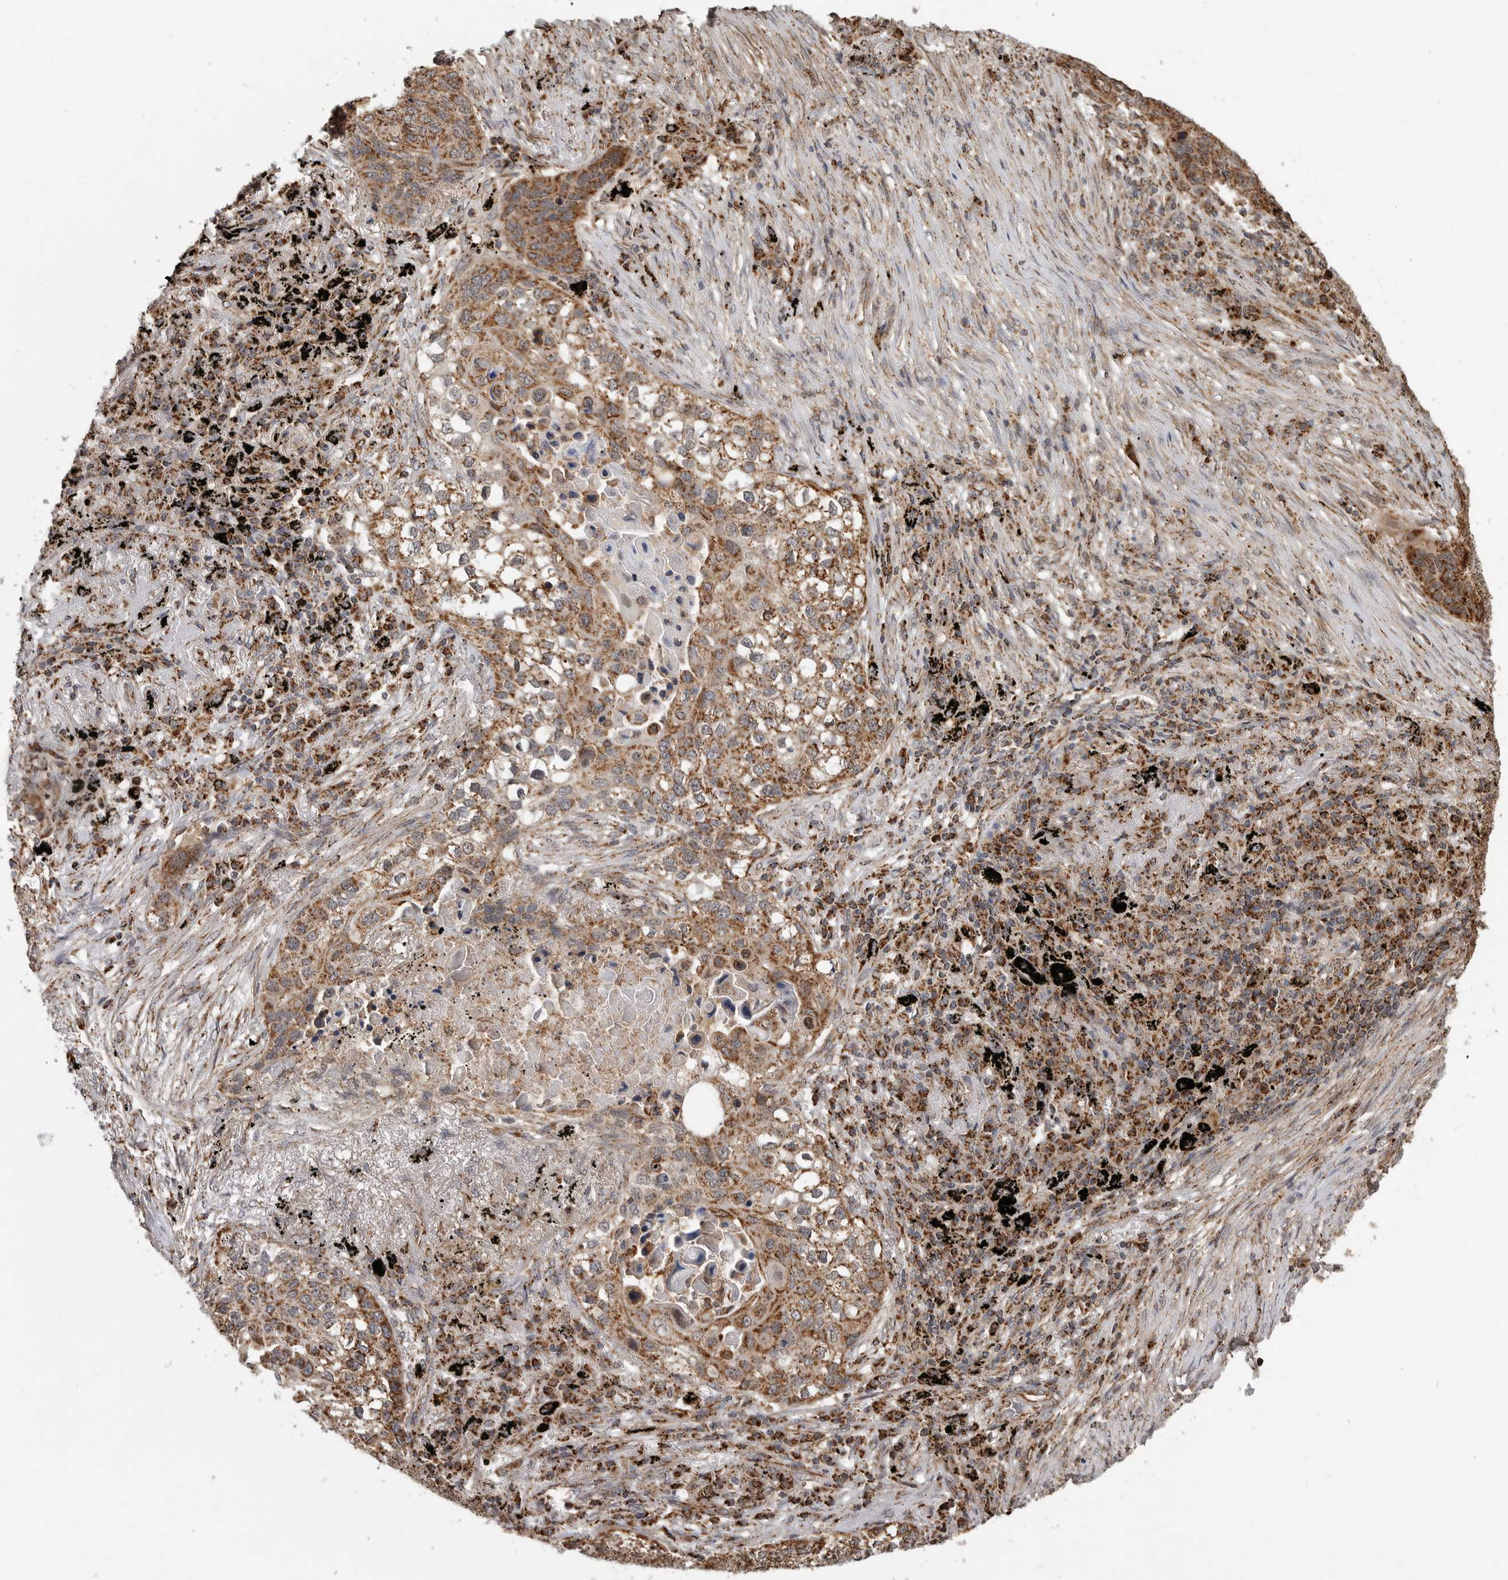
{"staining": {"intensity": "moderate", "quantity": ">75%", "location": "cytoplasmic/membranous"}, "tissue": "lung cancer", "cell_type": "Tumor cells", "image_type": "cancer", "snomed": [{"axis": "morphology", "description": "Squamous cell carcinoma, NOS"}, {"axis": "topography", "description": "Lung"}], "caption": "A medium amount of moderate cytoplasmic/membranous positivity is appreciated in about >75% of tumor cells in squamous cell carcinoma (lung) tissue. The staining is performed using DAB (3,3'-diaminobenzidine) brown chromogen to label protein expression. The nuclei are counter-stained blue using hematoxylin.", "gene": "GCNT2", "patient": {"sex": "female", "age": 63}}